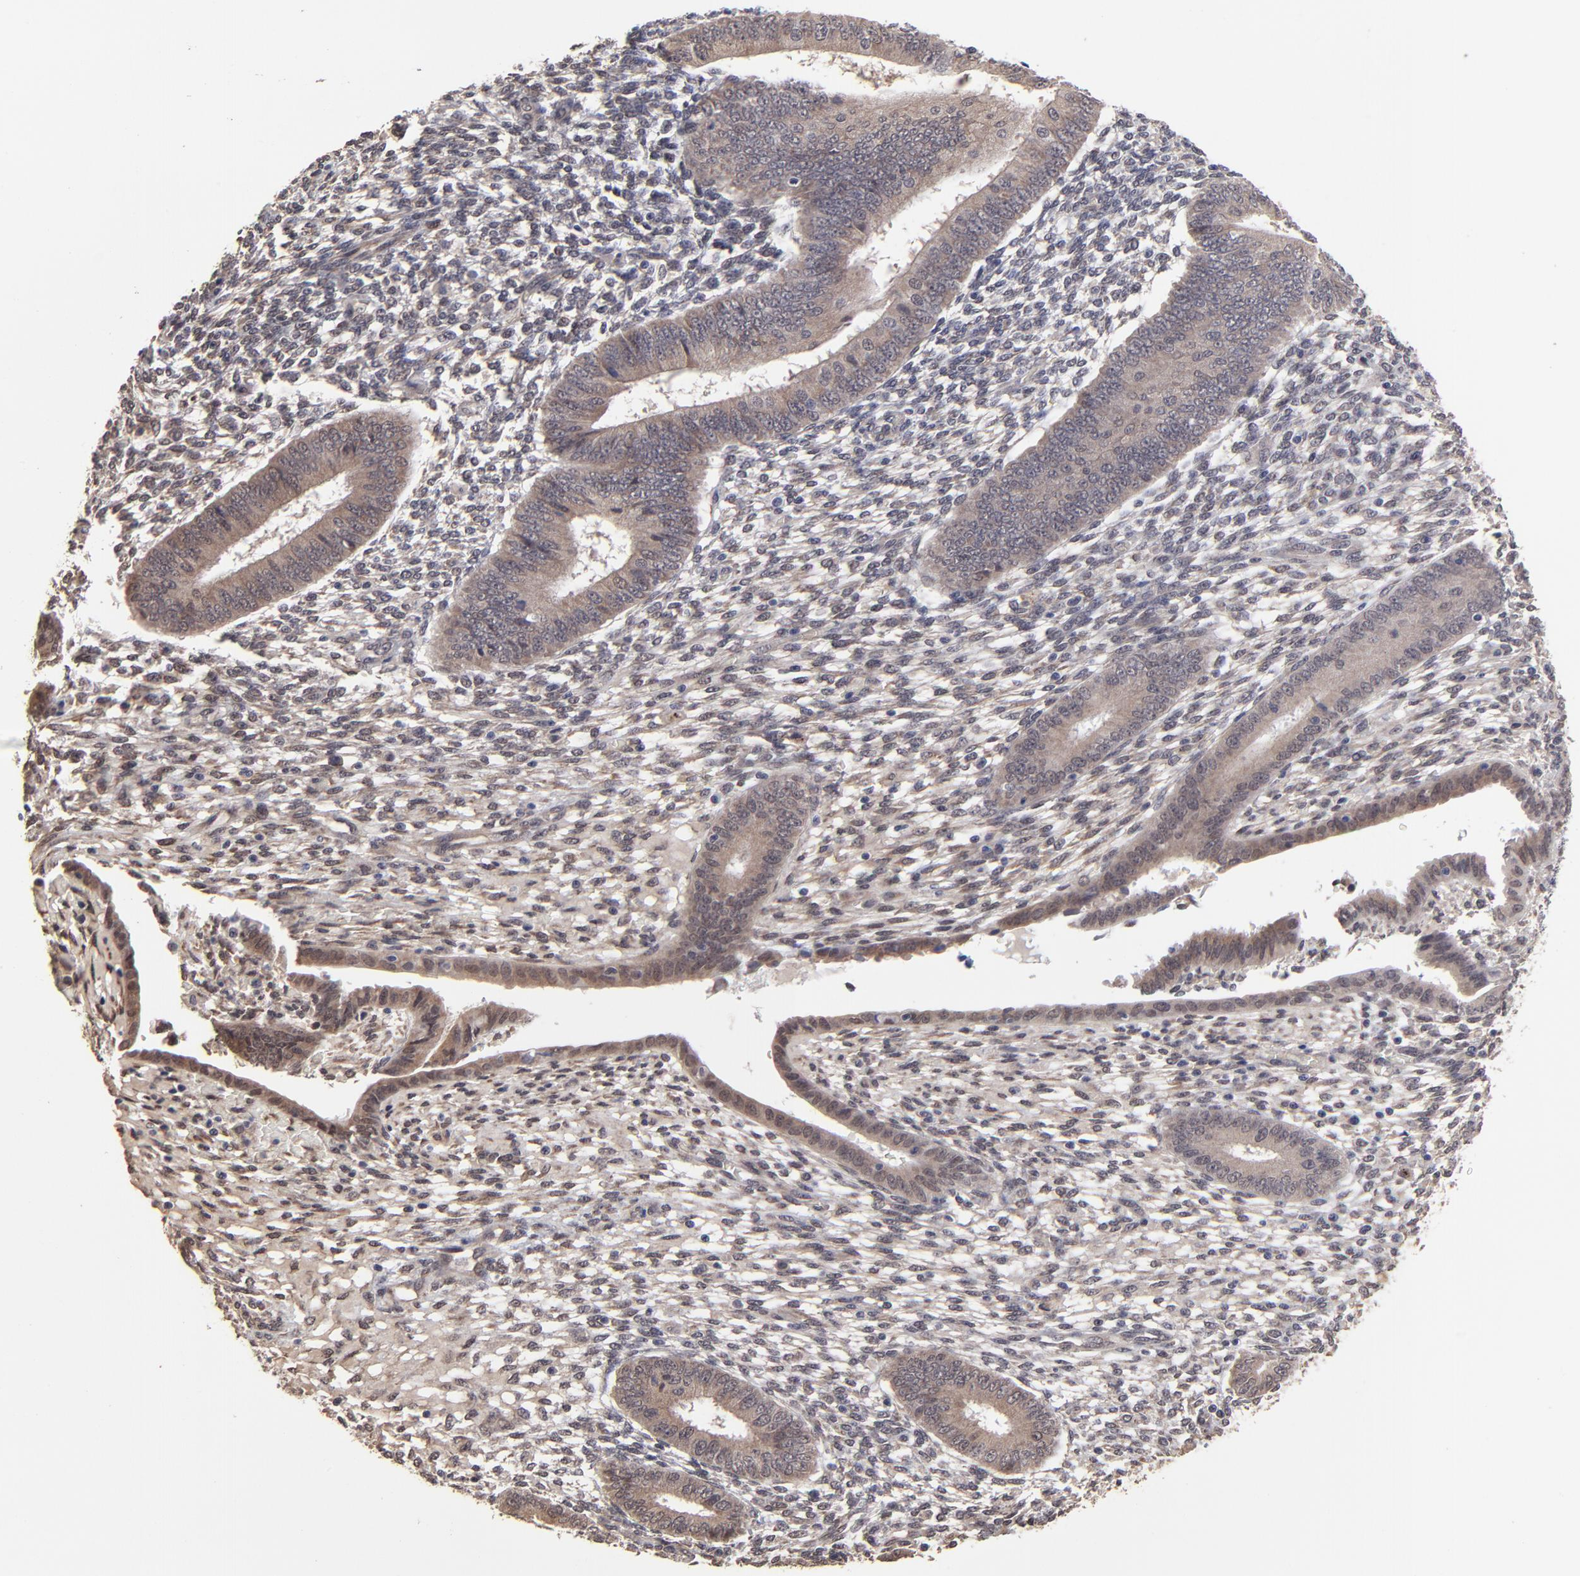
{"staining": {"intensity": "weak", "quantity": ">75%", "location": "cytoplasmic/membranous"}, "tissue": "endometrium", "cell_type": "Cells in endometrial stroma", "image_type": "normal", "snomed": [{"axis": "morphology", "description": "Normal tissue, NOS"}, {"axis": "topography", "description": "Endometrium"}], "caption": "Protein analysis of benign endometrium shows weak cytoplasmic/membranous positivity in about >75% of cells in endometrial stroma.", "gene": "CHL1", "patient": {"sex": "female", "age": 42}}